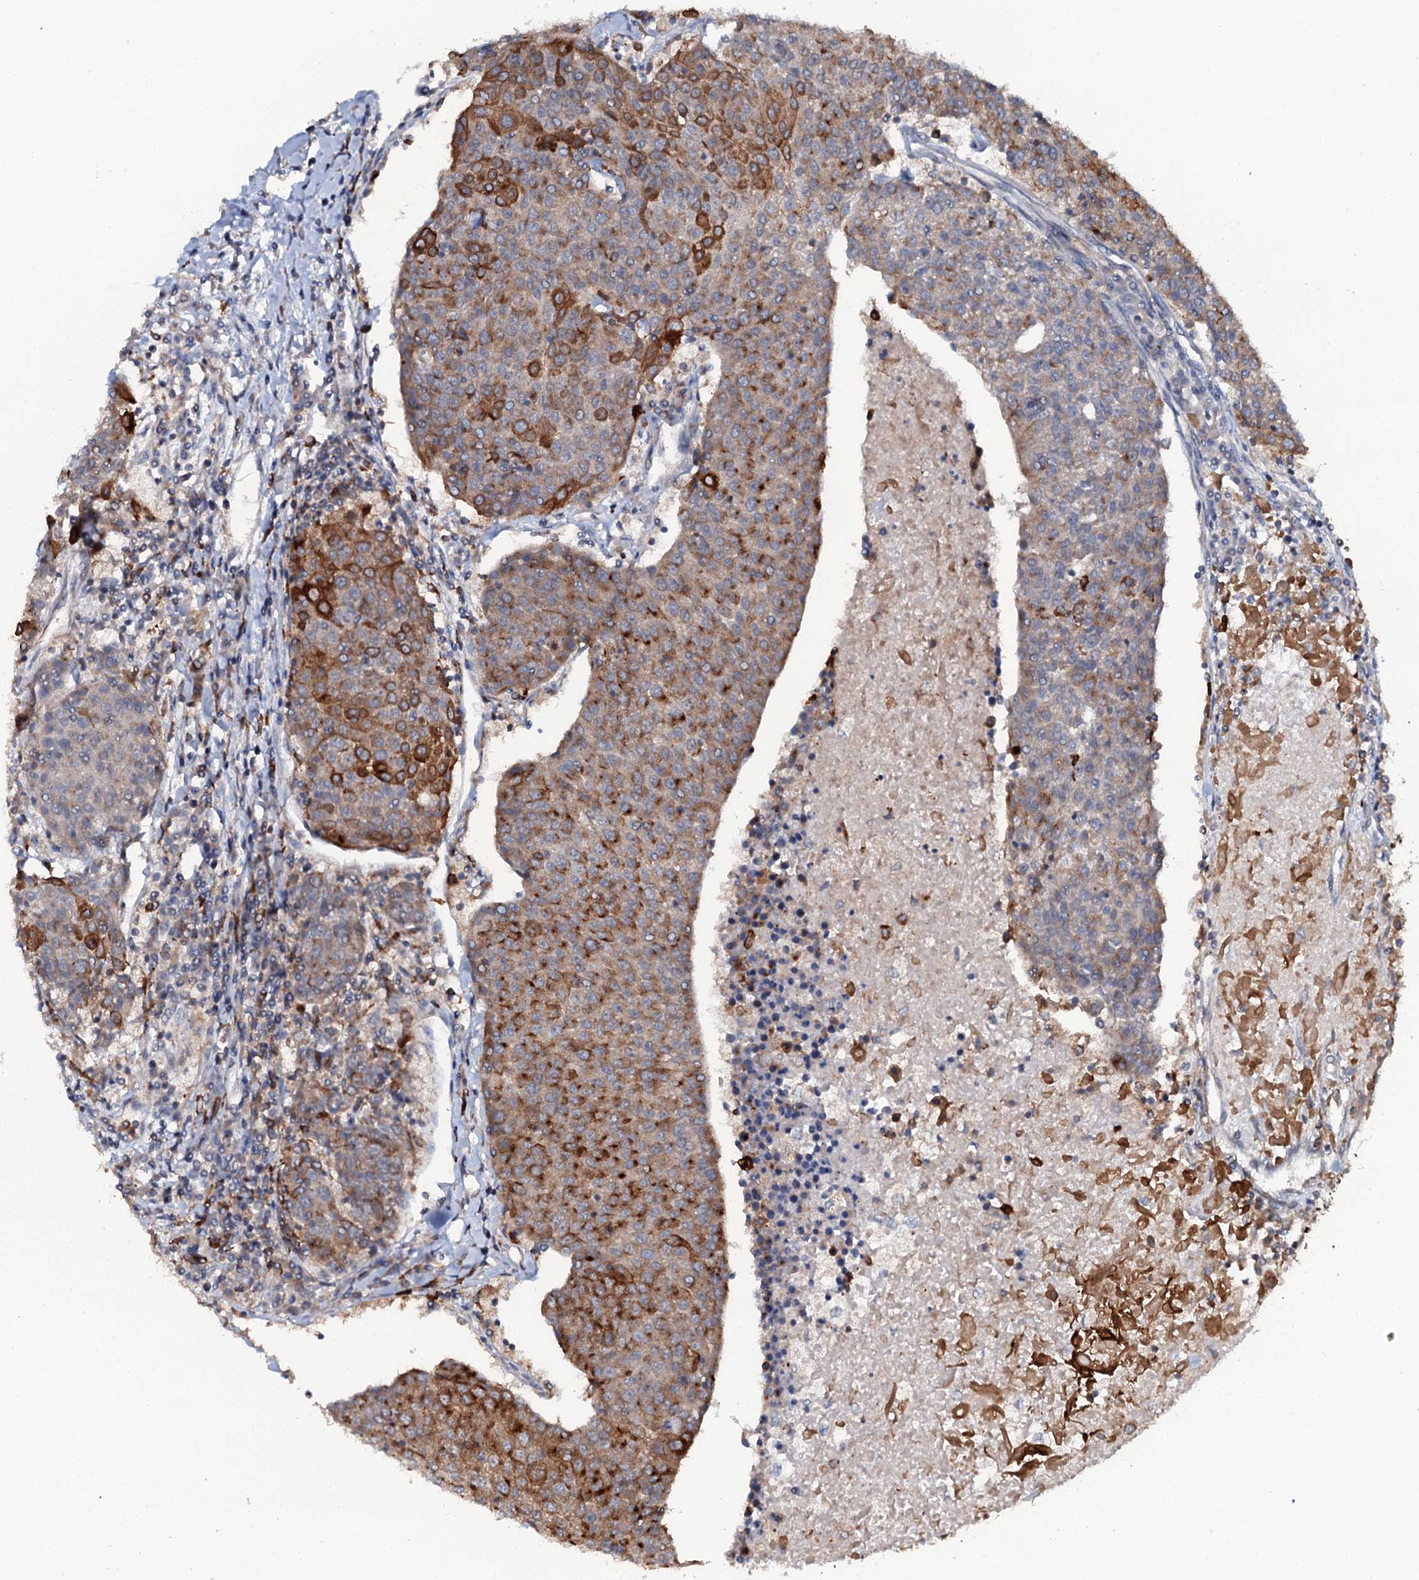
{"staining": {"intensity": "strong", "quantity": ">75%", "location": "cytoplasmic/membranous"}, "tissue": "urothelial cancer", "cell_type": "Tumor cells", "image_type": "cancer", "snomed": [{"axis": "morphology", "description": "Urothelial carcinoma, High grade"}, {"axis": "topography", "description": "Urinary bladder"}], "caption": "Brown immunohistochemical staining in urothelial carcinoma (high-grade) demonstrates strong cytoplasmic/membranous staining in about >75% of tumor cells. The staining was performed using DAB (3,3'-diaminobenzidine), with brown indicating positive protein expression. Nuclei are stained blue with hematoxylin.", "gene": "VAMP8", "patient": {"sex": "female", "age": 85}}